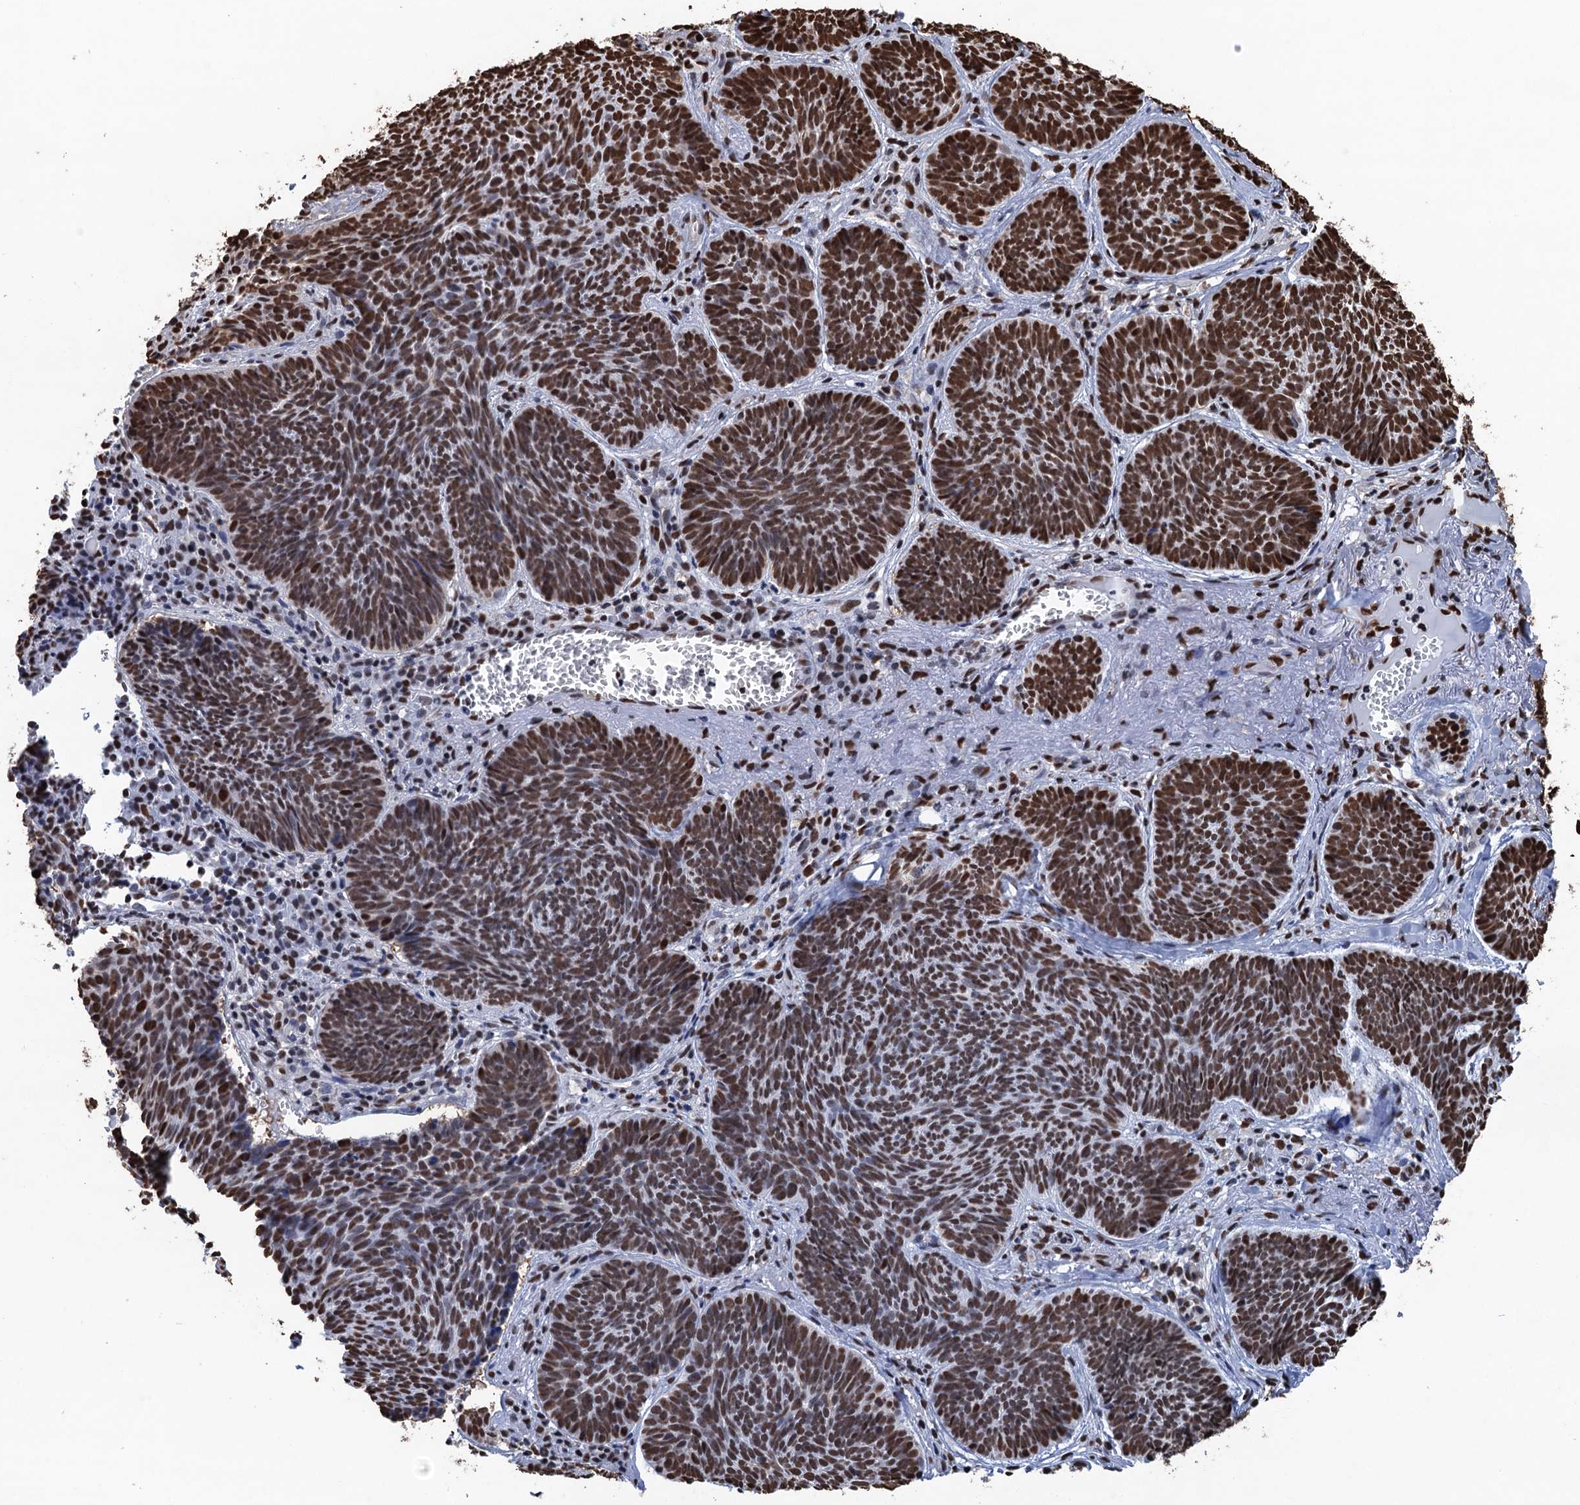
{"staining": {"intensity": "strong", "quantity": ">75%", "location": "nuclear"}, "tissue": "skin cancer", "cell_type": "Tumor cells", "image_type": "cancer", "snomed": [{"axis": "morphology", "description": "Basal cell carcinoma"}, {"axis": "topography", "description": "Skin"}], "caption": "The histopathology image displays immunohistochemical staining of skin cancer (basal cell carcinoma). There is strong nuclear expression is present in about >75% of tumor cells.", "gene": "UBA2", "patient": {"sex": "female", "age": 74}}